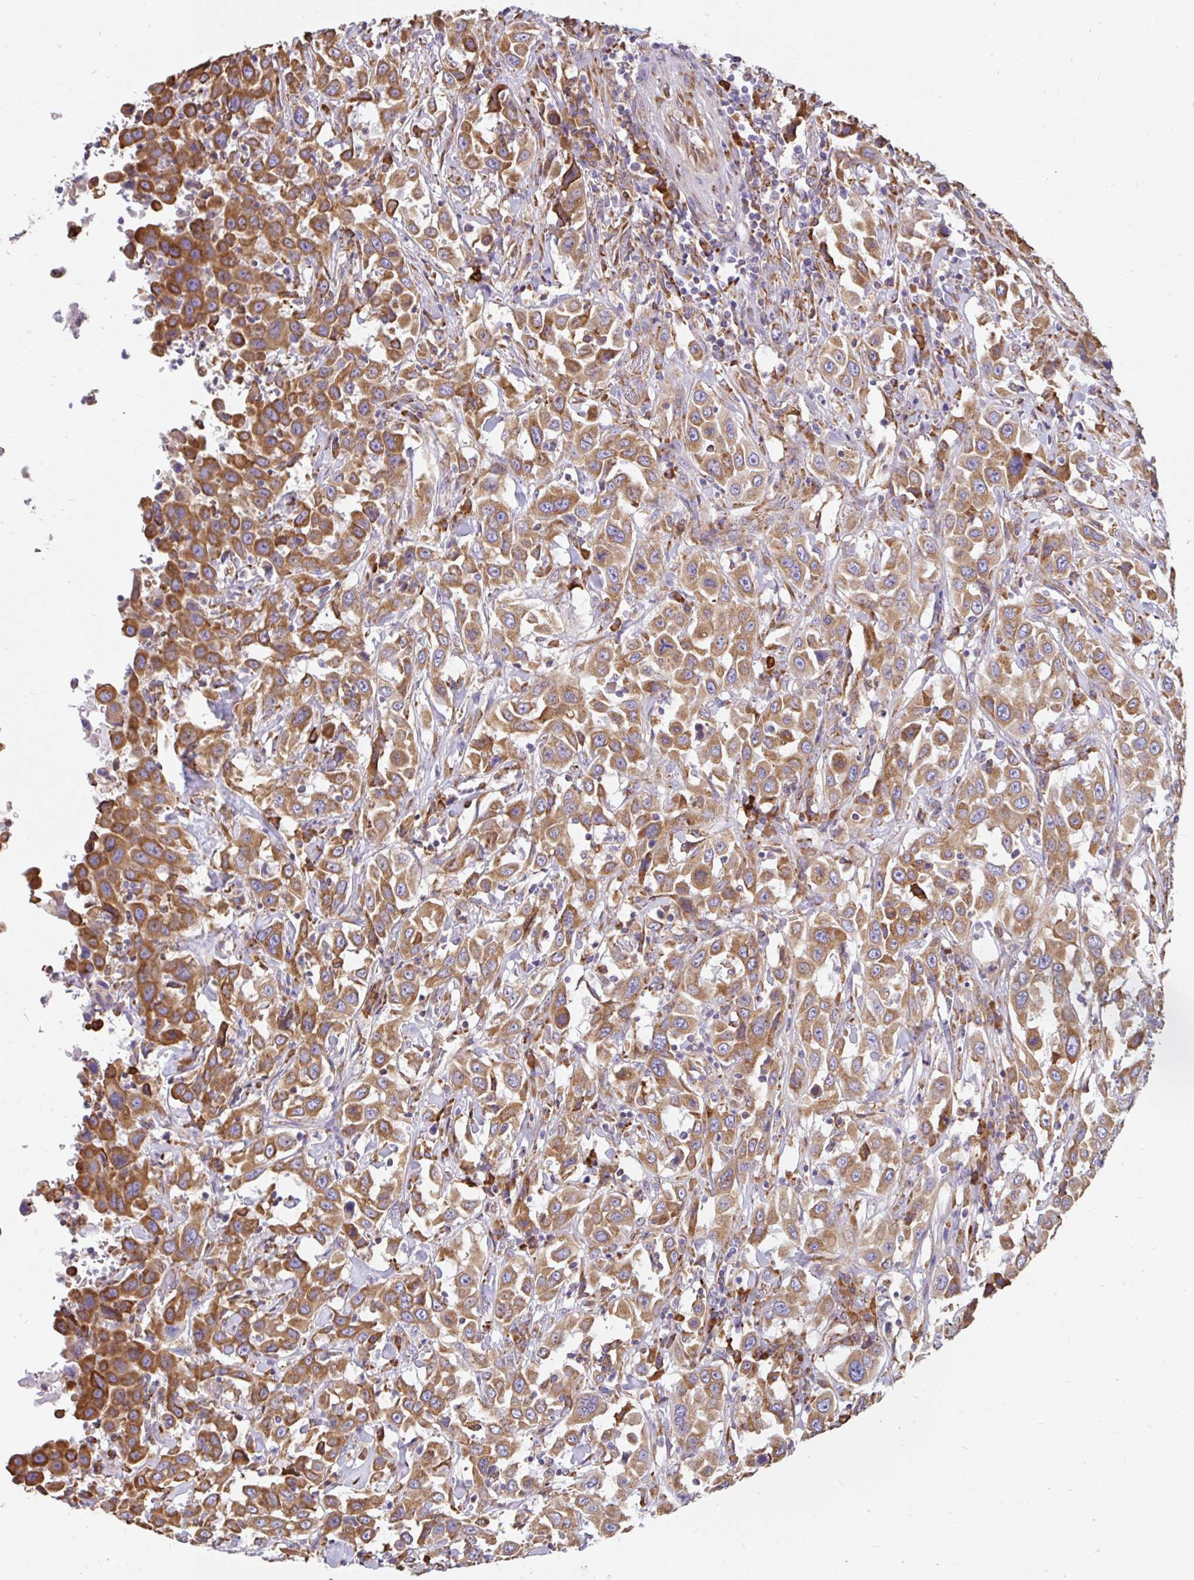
{"staining": {"intensity": "moderate", "quantity": ">75%", "location": "cytoplasmic/membranous"}, "tissue": "urothelial cancer", "cell_type": "Tumor cells", "image_type": "cancer", "snomed": [{"axis": "morphology", "description": "Urothelial carcinoma, High grade"}, {"axis": "topography", "description": "Urinary bladder"}], "caption": "Human urothelial cancer stained for a protein (brown) displays moderate cytoplasmic/membranous positive expression in approximately >75% of tumor cells.", "gene": "EML5", "patient": {"sex": "male", "age": 61}}